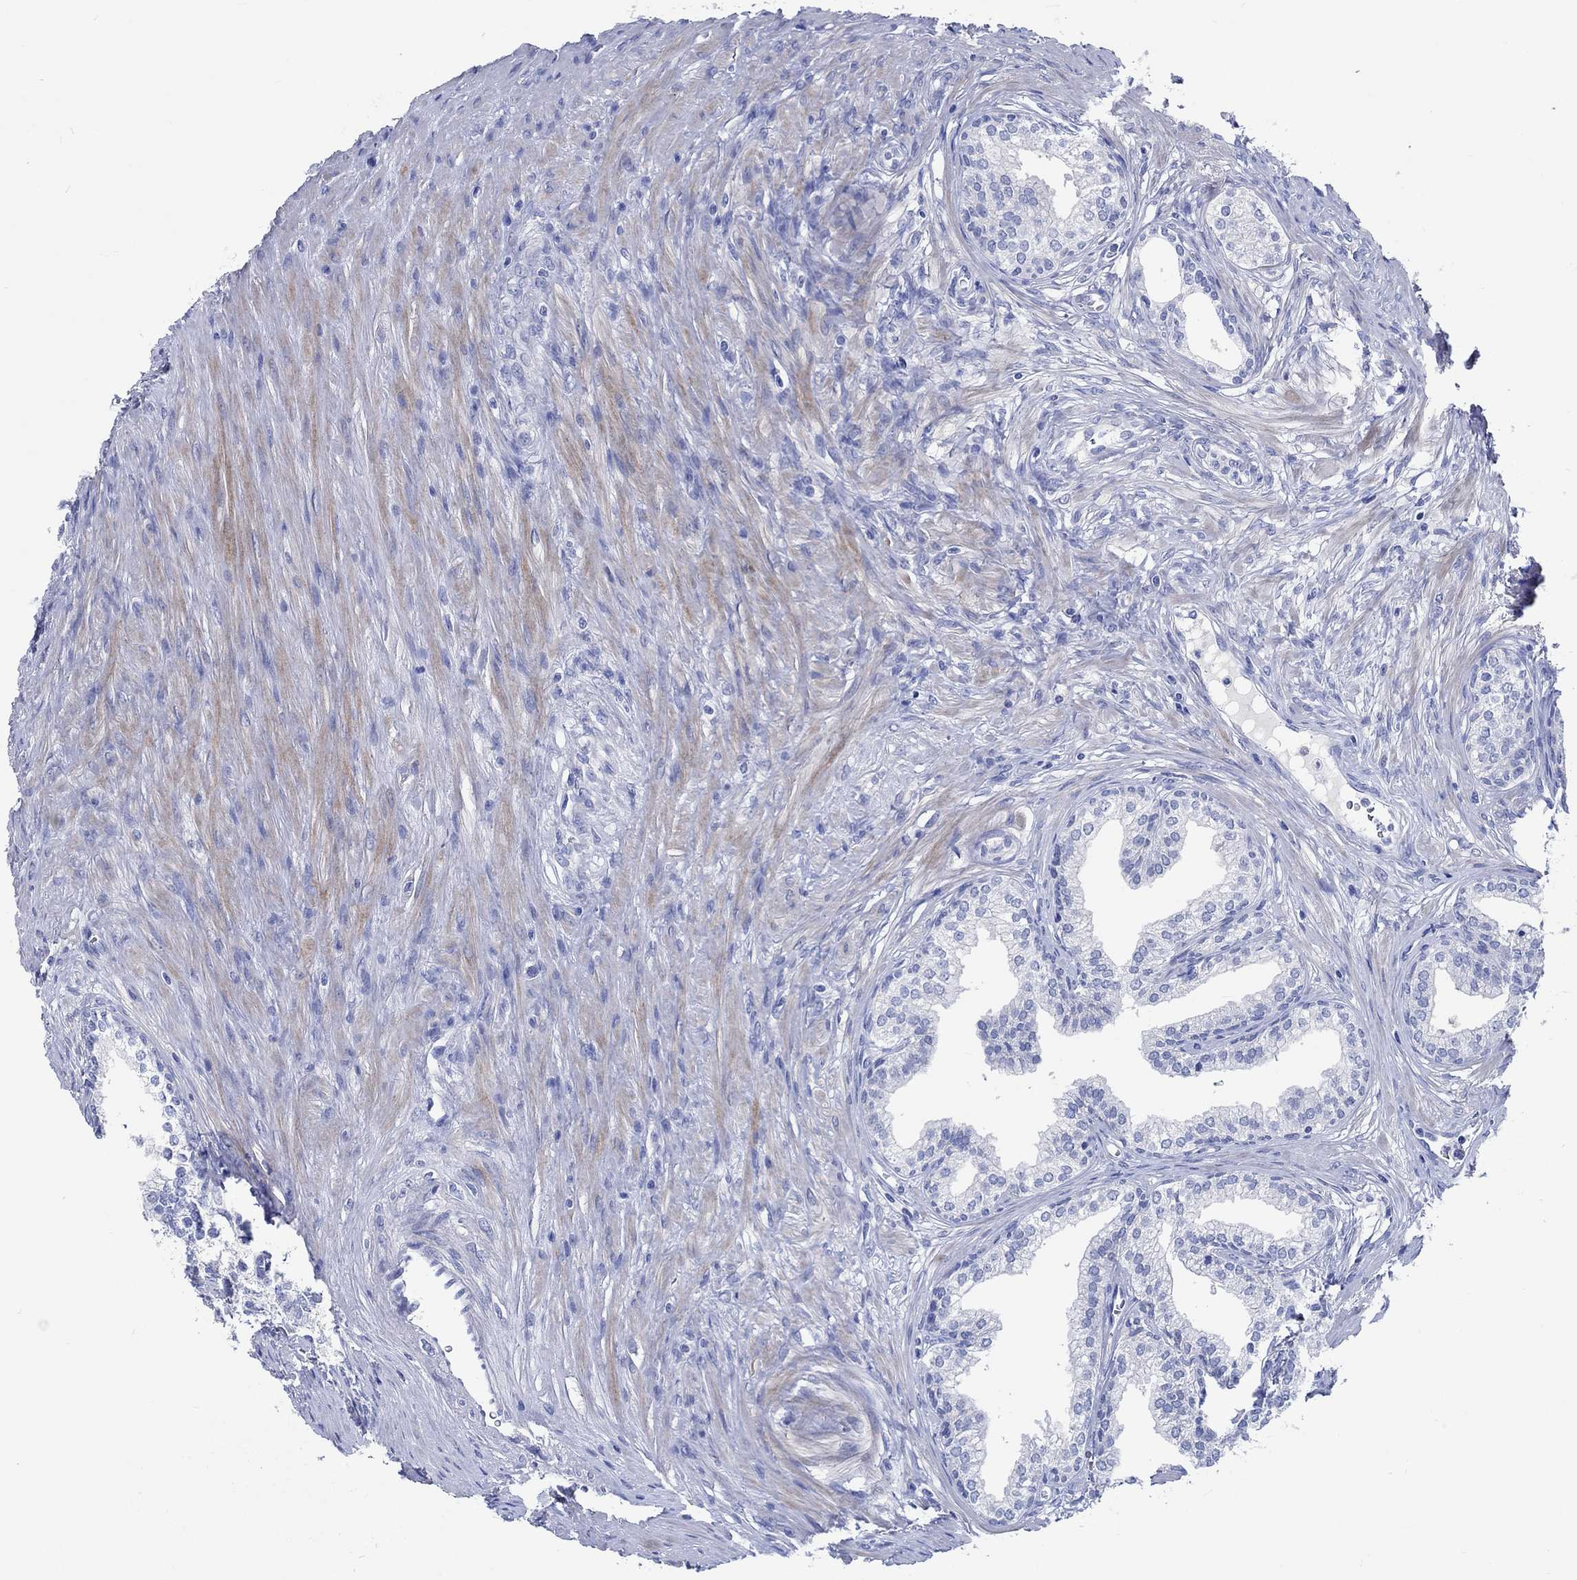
{"staining": {"intensity": "negative", "quantity": "none", "location": "none"}, "tissue": "prostate", "cell_type": "Glandular cells", "image_type": "normal", "snomed": [{"axis": "morphology", "description": "Normal tissue, NOS"}, {"axis": "topography", "description": "Prostate"}], "caption": "This is a micrograph of immunohistochemistry staining of benign prostate, which shows no staining in glandular cells. (DAB (3,3'-diaminobenzidine) IHC, high magnification).", "gene": "SHISA4", "patient": {"sex": "male", "age": 65}}